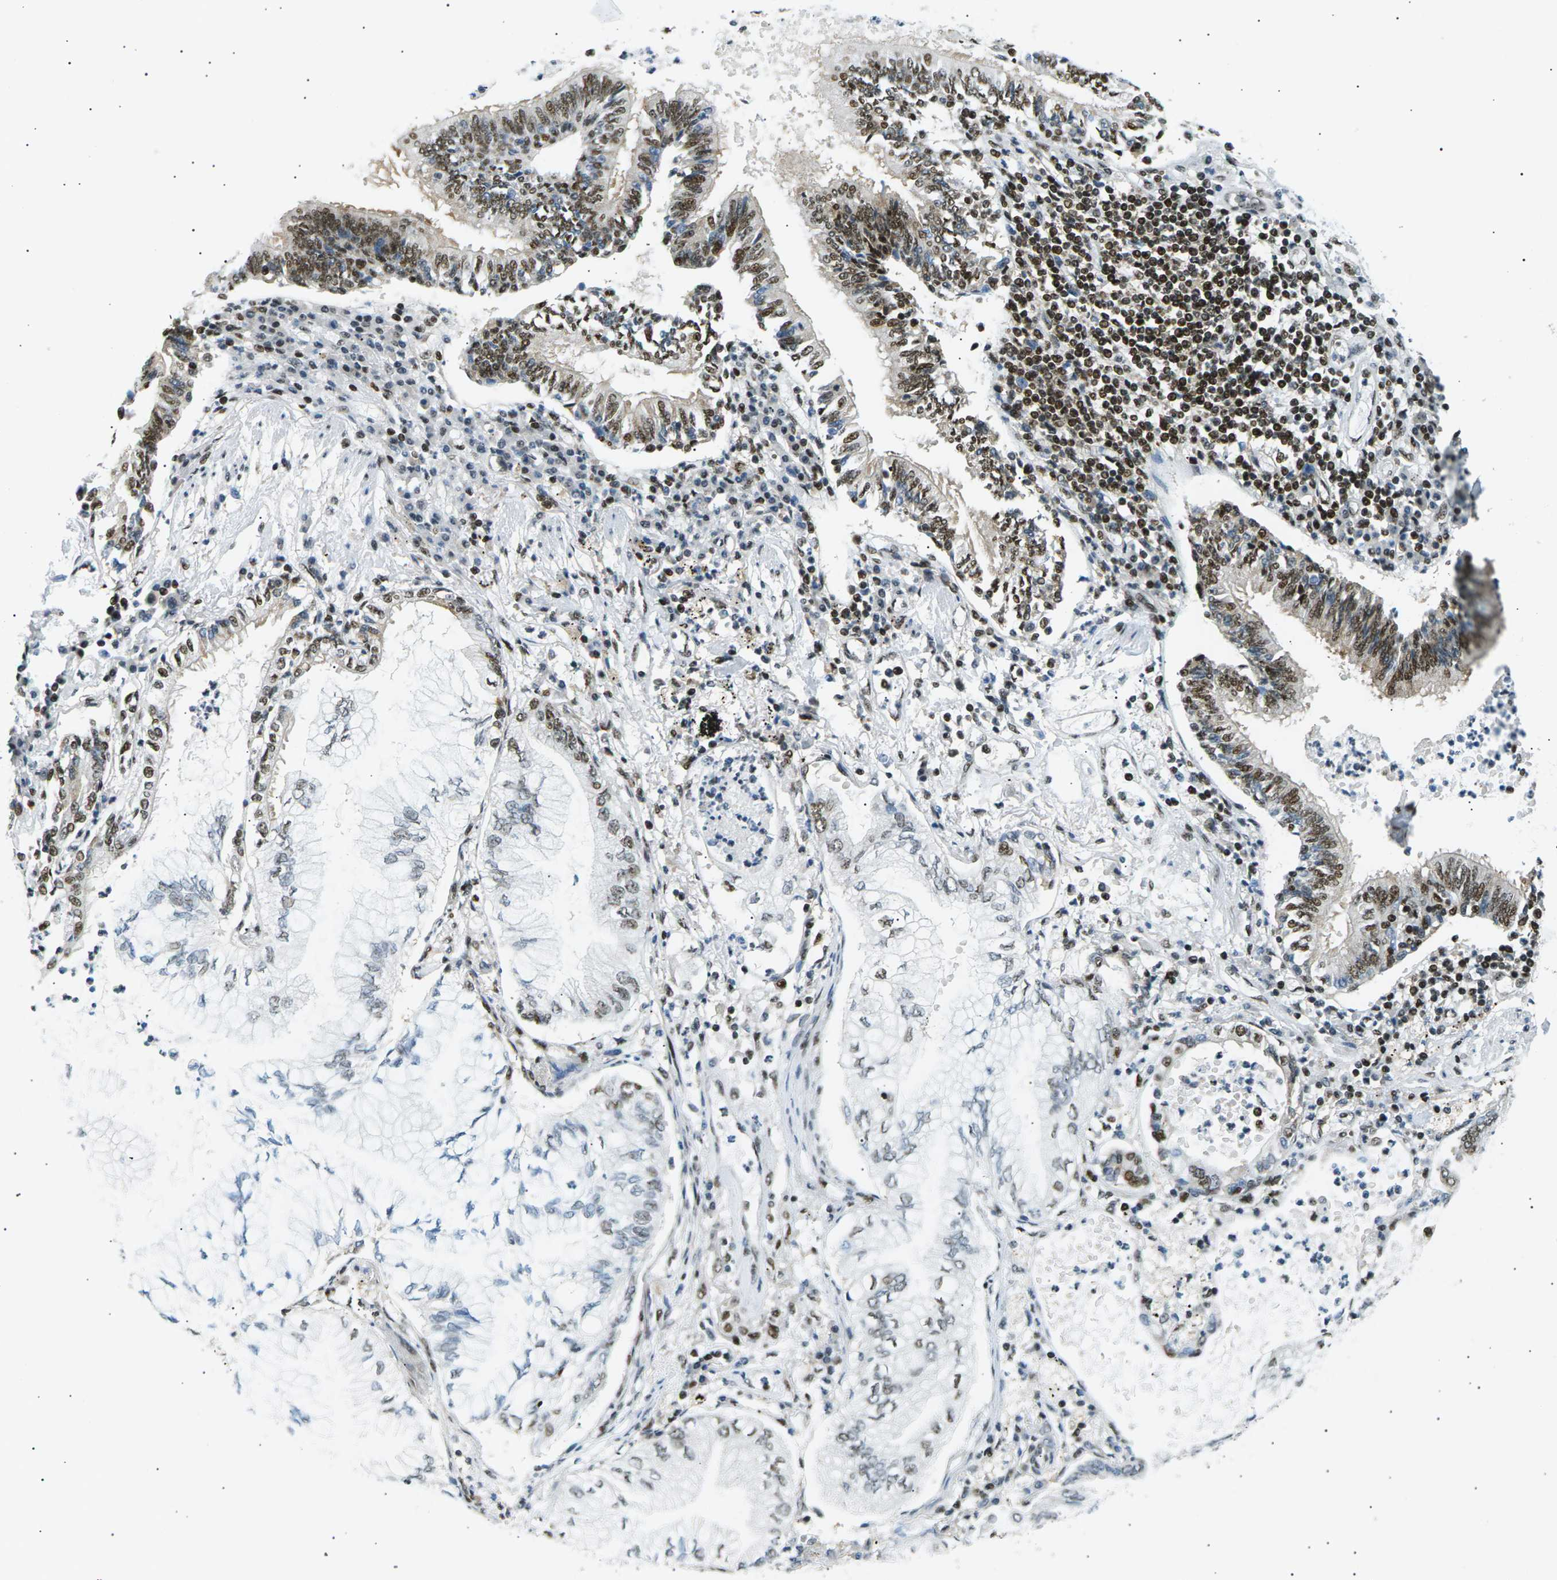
{"staining": {"intensity": "moderate", "quantity": "25%-75%", "location": "nuclear"}, "tissue": "lung cancer", "cell_type": "Tumor cells", "image_type": "cancer", "snomed": [{"axis": "morphology", "description": "Normal tissue, NOS"}, {"axis": "morphology", "description": "Adenocarcinoma, NOS"}, {"axis": "topography", "description": "Bronchus"}, {"axis": "topography", "description": "Lung"}], "caption": "A brown stain highlights moderate nuclear staining of a protein in human adenocarcinoma (lung) tumor cells. The protein is shown in brown color, while the nuclei are stained blue.", "gene": "RPA2", "patient": {"sex": "female", "age": 70}}